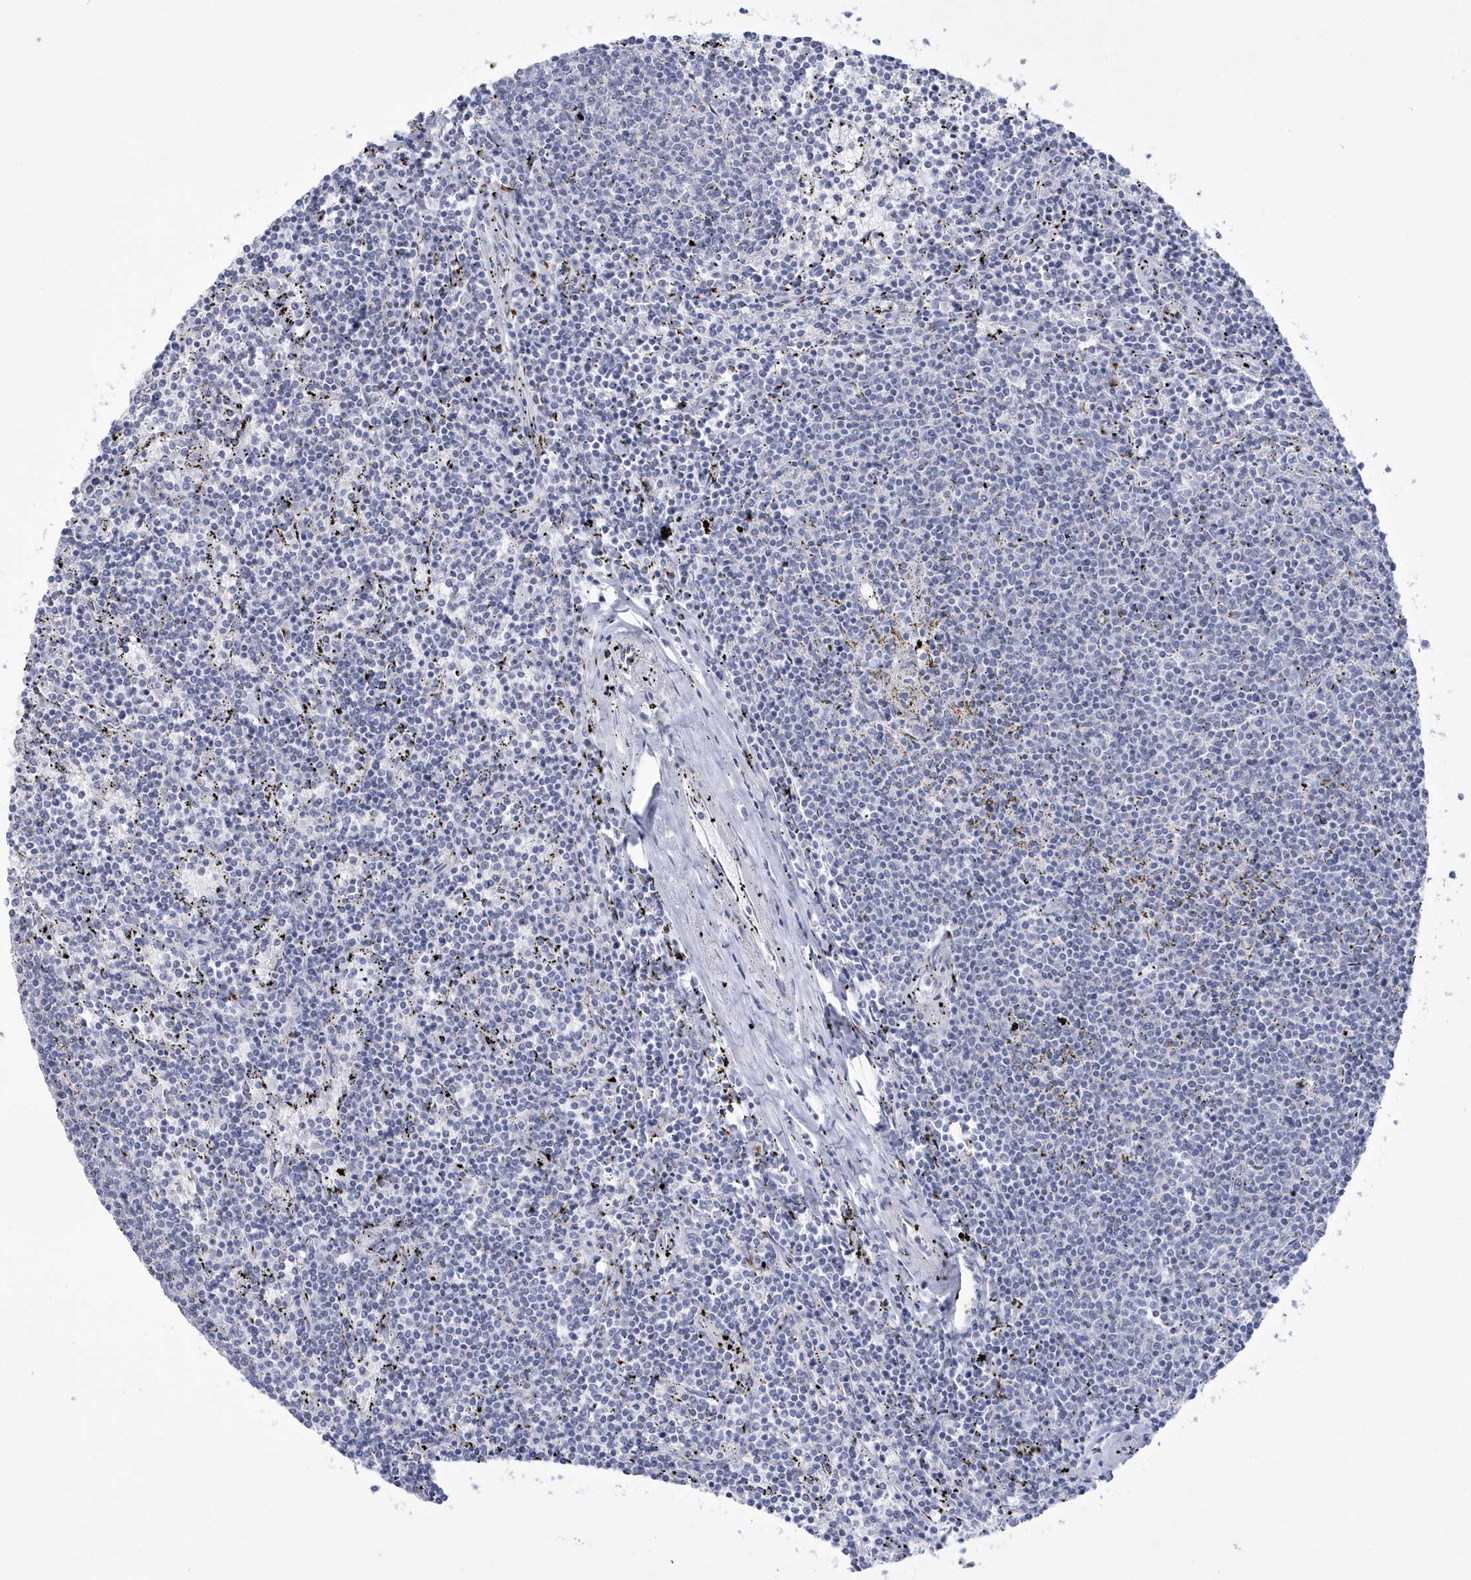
{"staining": {"intensity": "negative", "quantity": "none", "location": "none"}, "tissue": "lymphoma", "cell_type": "Tumor cells", "image_type": "cancer", "snomed": [{"axis": "morphology", "description": "Malignant lymphoma, non-Hodgkin's type, Low grade"}, {"axis": "topography", "description": "Spleen"}], "caption": "This is a photomicrograph of immunohistochemistry staining of low-grade malignant lymphoma, non-Hodgkin's type, which shows no expression in tumor cells.", "gene": "WDR27", "patient": {"sex": "female", "age": 50}}